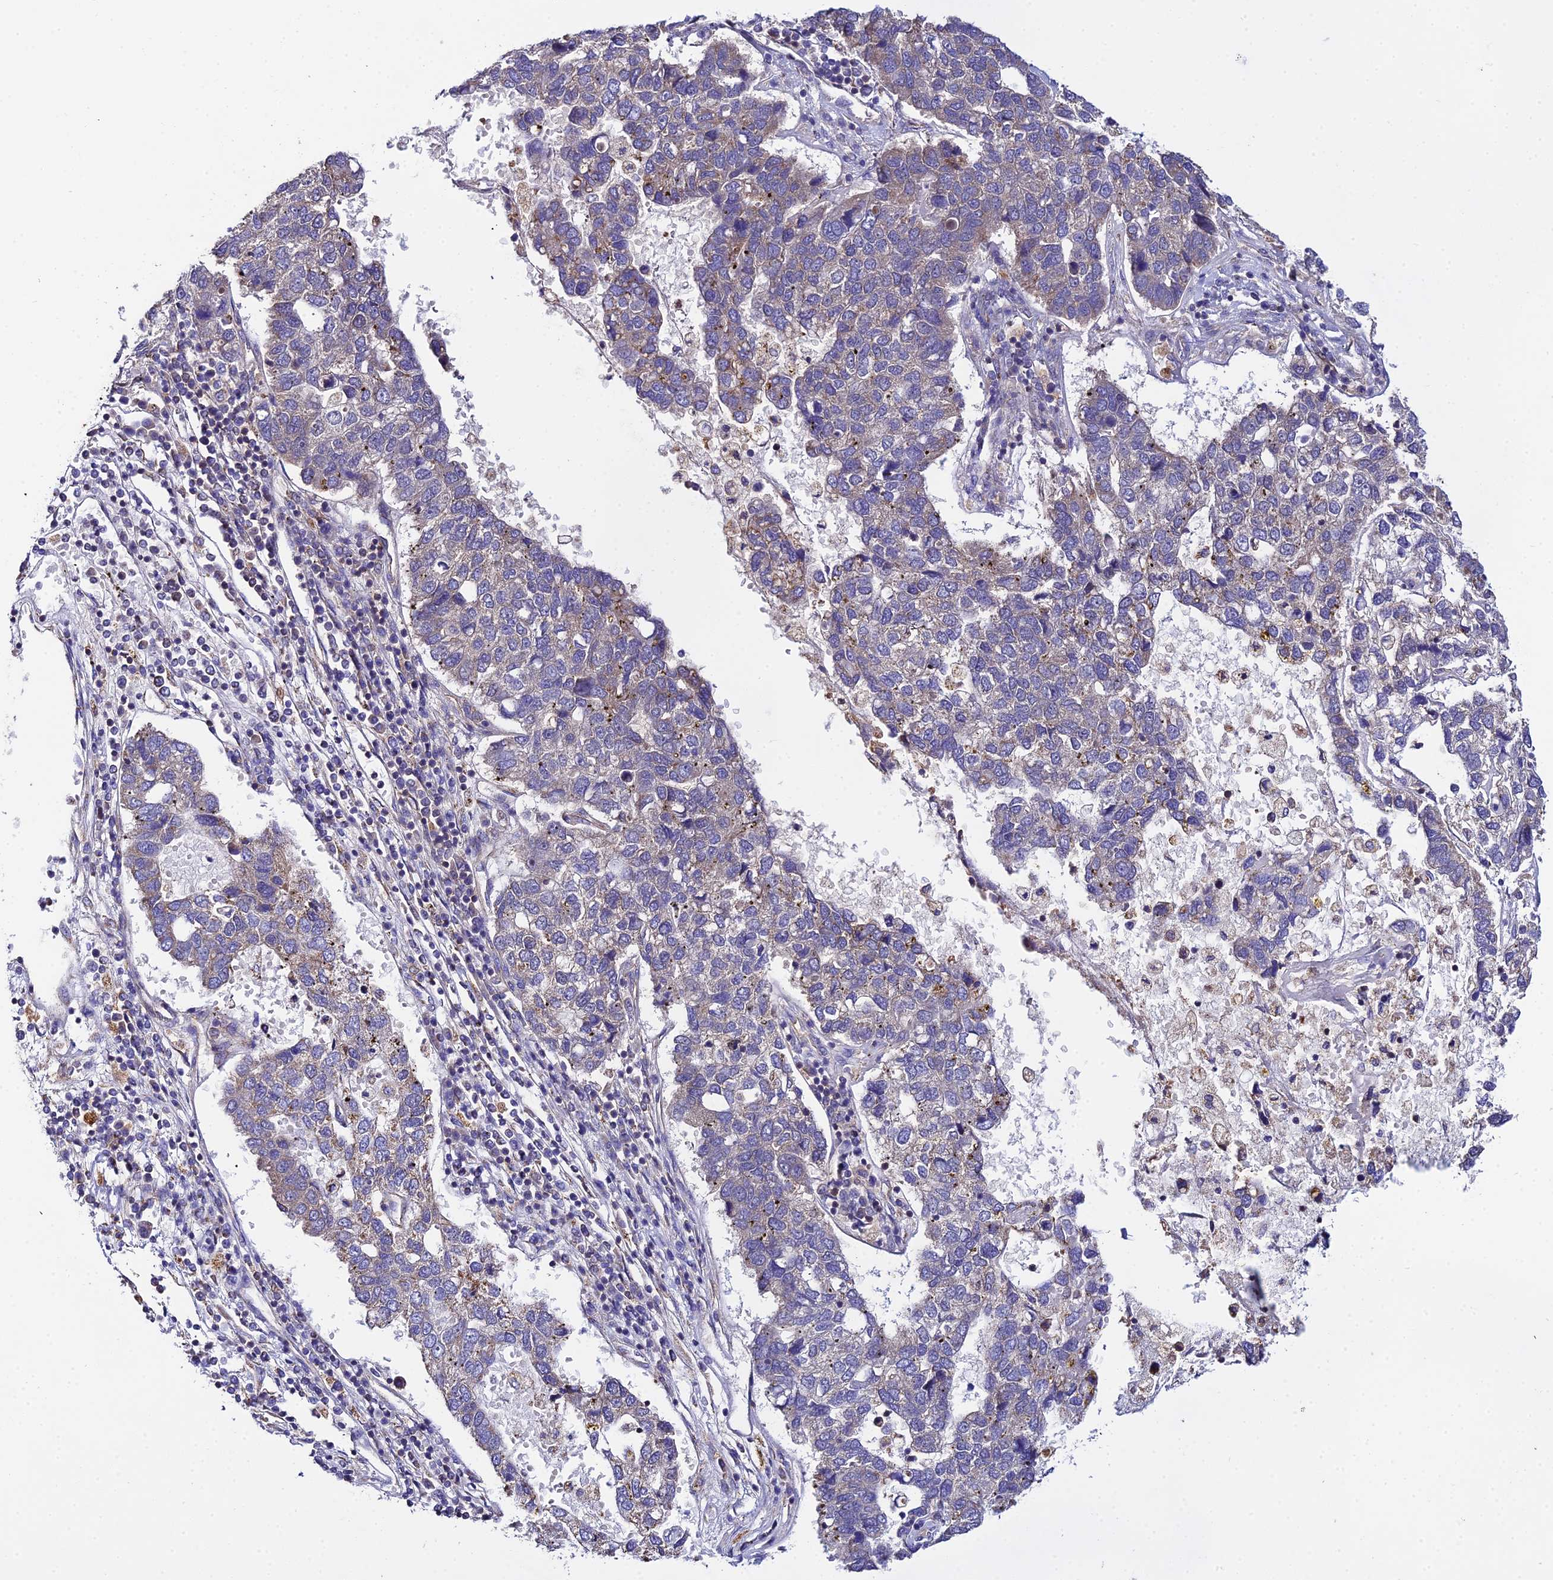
{"staining": {"intensity": "negative", "quantity": "none", "location": "none"}, "tissue": "pancreatic cancer", "cell_type": "Tumor cells", "image_type": "cancer", "snomed": [{"axis": "morphology", "description": "Adenocarcinoma, NOS"}, {"axis": "topography", "description": "Pancreas"}], "caption": "There is no significant positivity in tumor cells of pancreatic cancer (adenocarcinoma).", "gene": "NIPSNAP3A", "patient": {"sex": "female", "age": 61}}